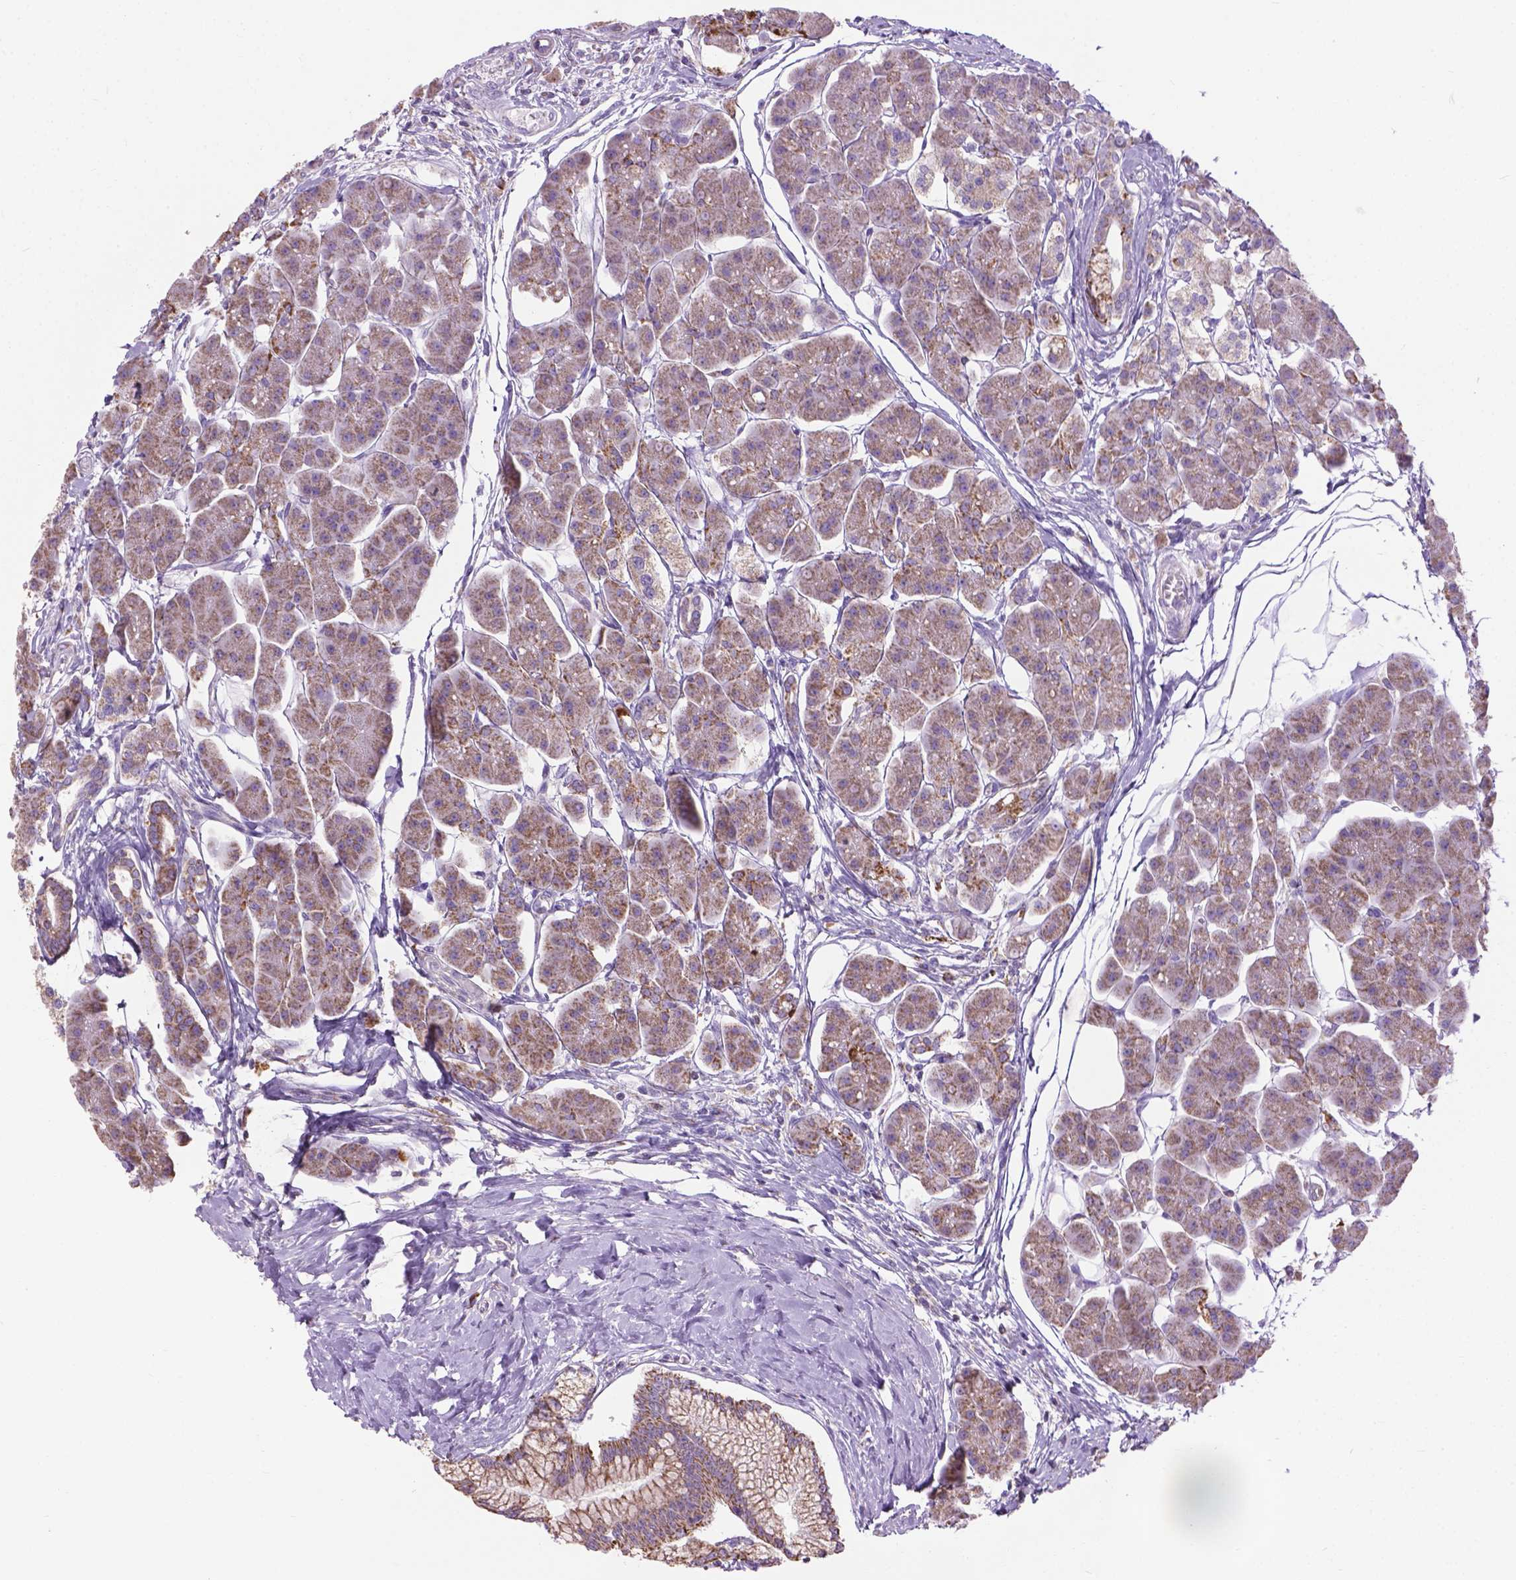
{"staining": {"intensity": "moderate", "quantity": ">75%", "location": "cytoplasmic/membranous"}, "tissue": "pancreas", "cell_type": "Exocrine glandular cells", "image_type": "normal", "snomed": [{"axis": "morphology", "description": "Normal tissue, NOS"}, {"axis": "topography", "description": "Adipose tissue"}, {"axis": "topography", "description": "Pancreas"}, {"axis": "topography", "description": "Peripheral nerve tissue"}], "caption": "Immunohistochemistry (IHC) micrograph of unremarkable human pancreas stained for a protein (brown), which shows medium levels of moderate cytoplasmic/membranous expression in about >75% of exocrine glandular cells.", "gene": "VDAC1", "patient": {"sex": "female", "age": 58}}